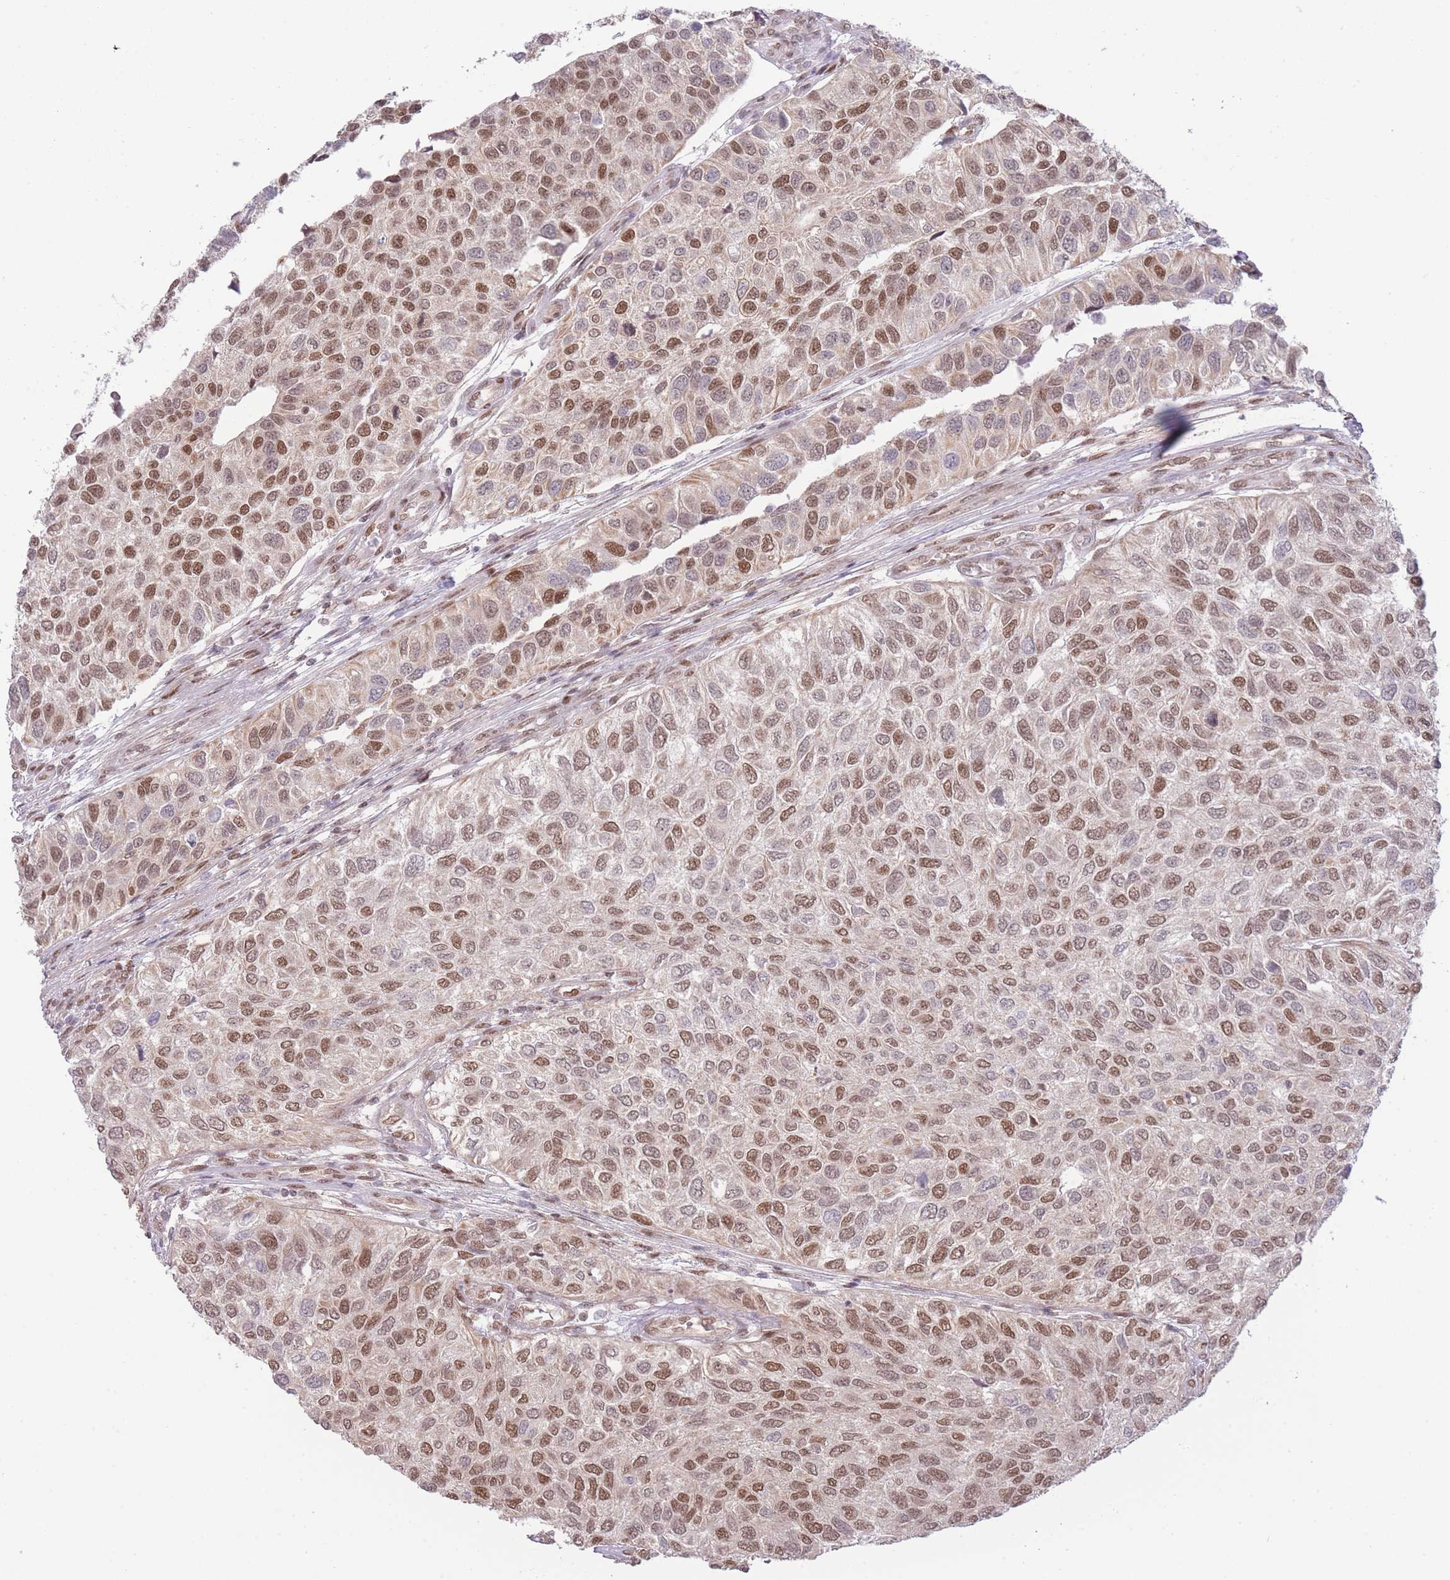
{"staining": {"intensity": "moderate", "quantity": ">75%", "location": "nuclear"}, "tissue": "urothelial cancer", "cell_type": "Tumor cells", "image_type": "cancer", "snomed": [{"axis": "morphology", "description": "Urothelial carcinoma, NOS"}, {"axis": "topography", "description": "Urinary bladder"}], "caption": "Tumor cells reveal medium levels of moderate nuclear expression in about >75% of cells in urothelial cancer.", "gene": "CARD8", "patient": {"sex": "male", "age": 55}}